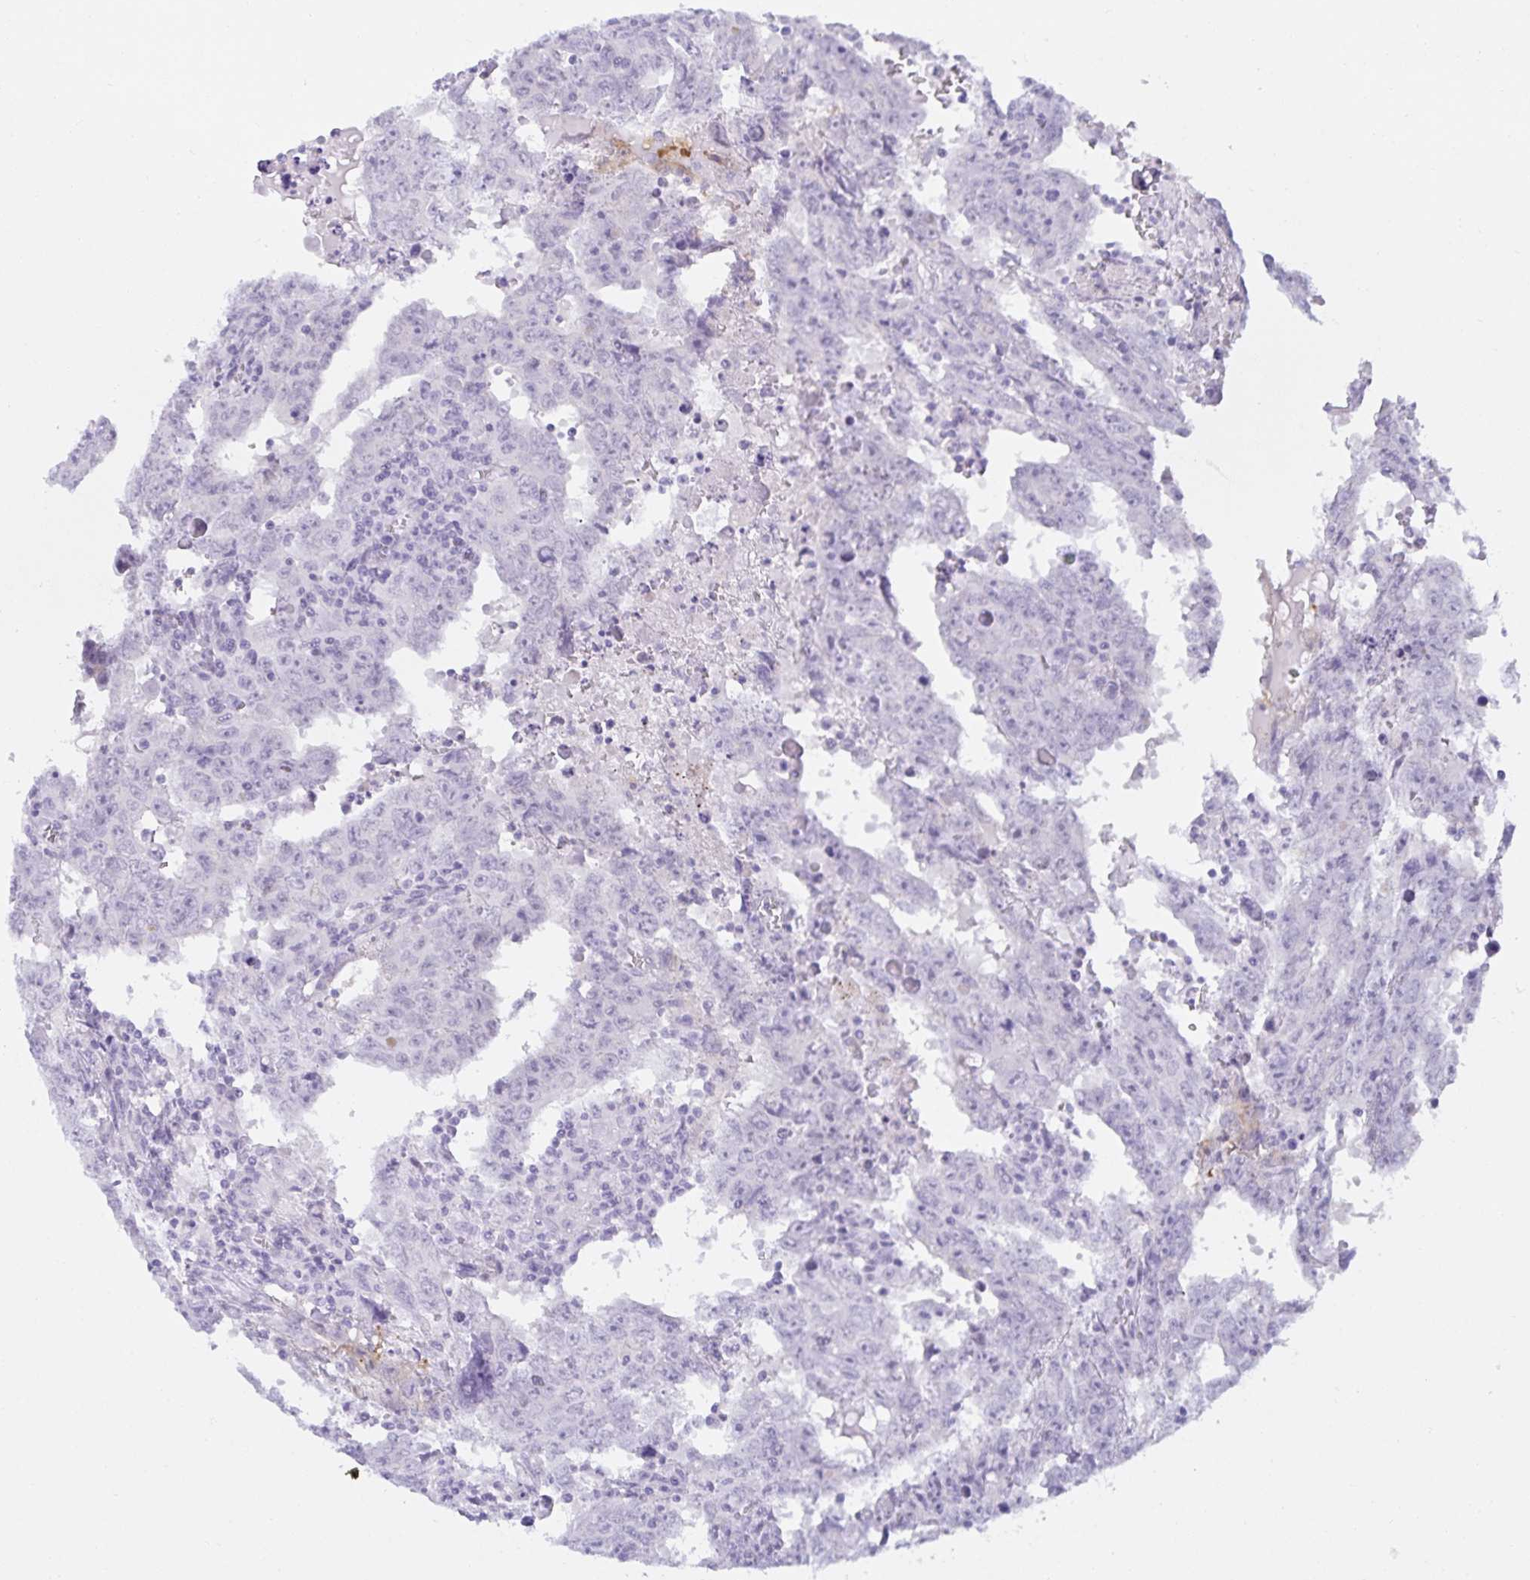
{"staining": {"intensity": "negative", "quantity": "none", "location": "none"}, "tissue": "testis cancer", "cell_type": "Tumor cells", "image_type": "cancer", "snomed": [{"axis": "morphology", "description": "Carcinoma, Embryonal, NOS"}, {"axis": "topography", "description": "Testis"}], "caption": "Image shows no significant protein positivity in tumor cells of testis embryonal carcinoma. (DAB immunohistochemistry (IHC) with hematoxylin counter stain).", "gene": "MON2", "patient": {"sex": "male", "age": 22}}